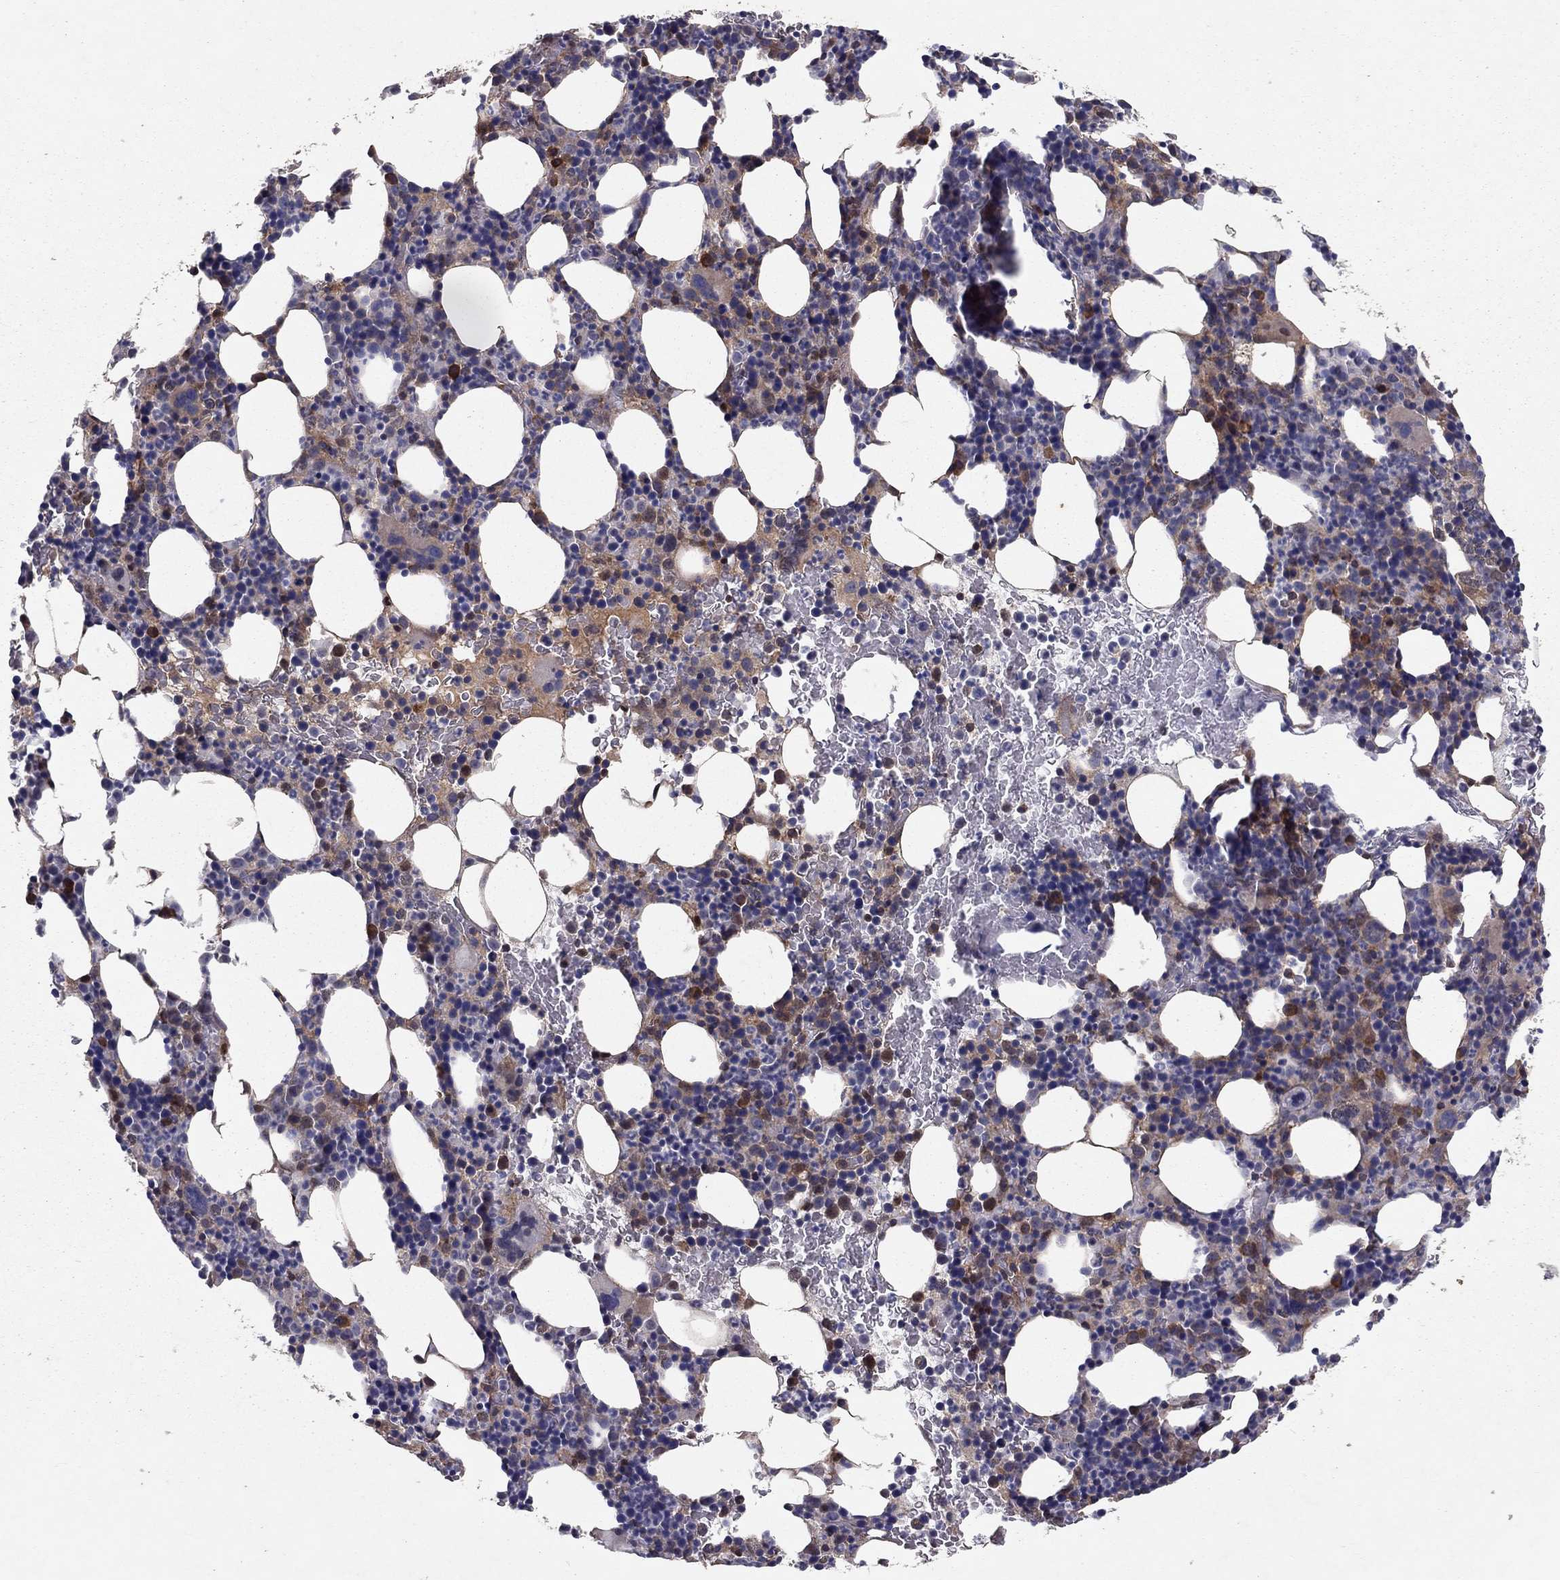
{"staining": {"intensity": "strong", "quantity": "<25%", "location": "cytoplasmic/membranous,nuclear"}, "tissue": "bone marrow", "cell_type": "Hematopoietic cells", "image_type": "normal", "snomed": [{"axis": "morphology", "description": "Normal tissue, NOS"}, {"axis": "topography", "description": "Bone marrow"}], "caption": "Normal bone marrow shows strong cytoplasmic/membranous,nuclear positivity in approximately <25% of hematopoietic cells The staining is performed using DAB (3,3'-diaminobenzidine) brown chromogen to label protein expression. The nuclei are counter-stained blue using hematoxylin..", "gene": "CRTC1", "patient": {"sex": "male", "age": 72}}